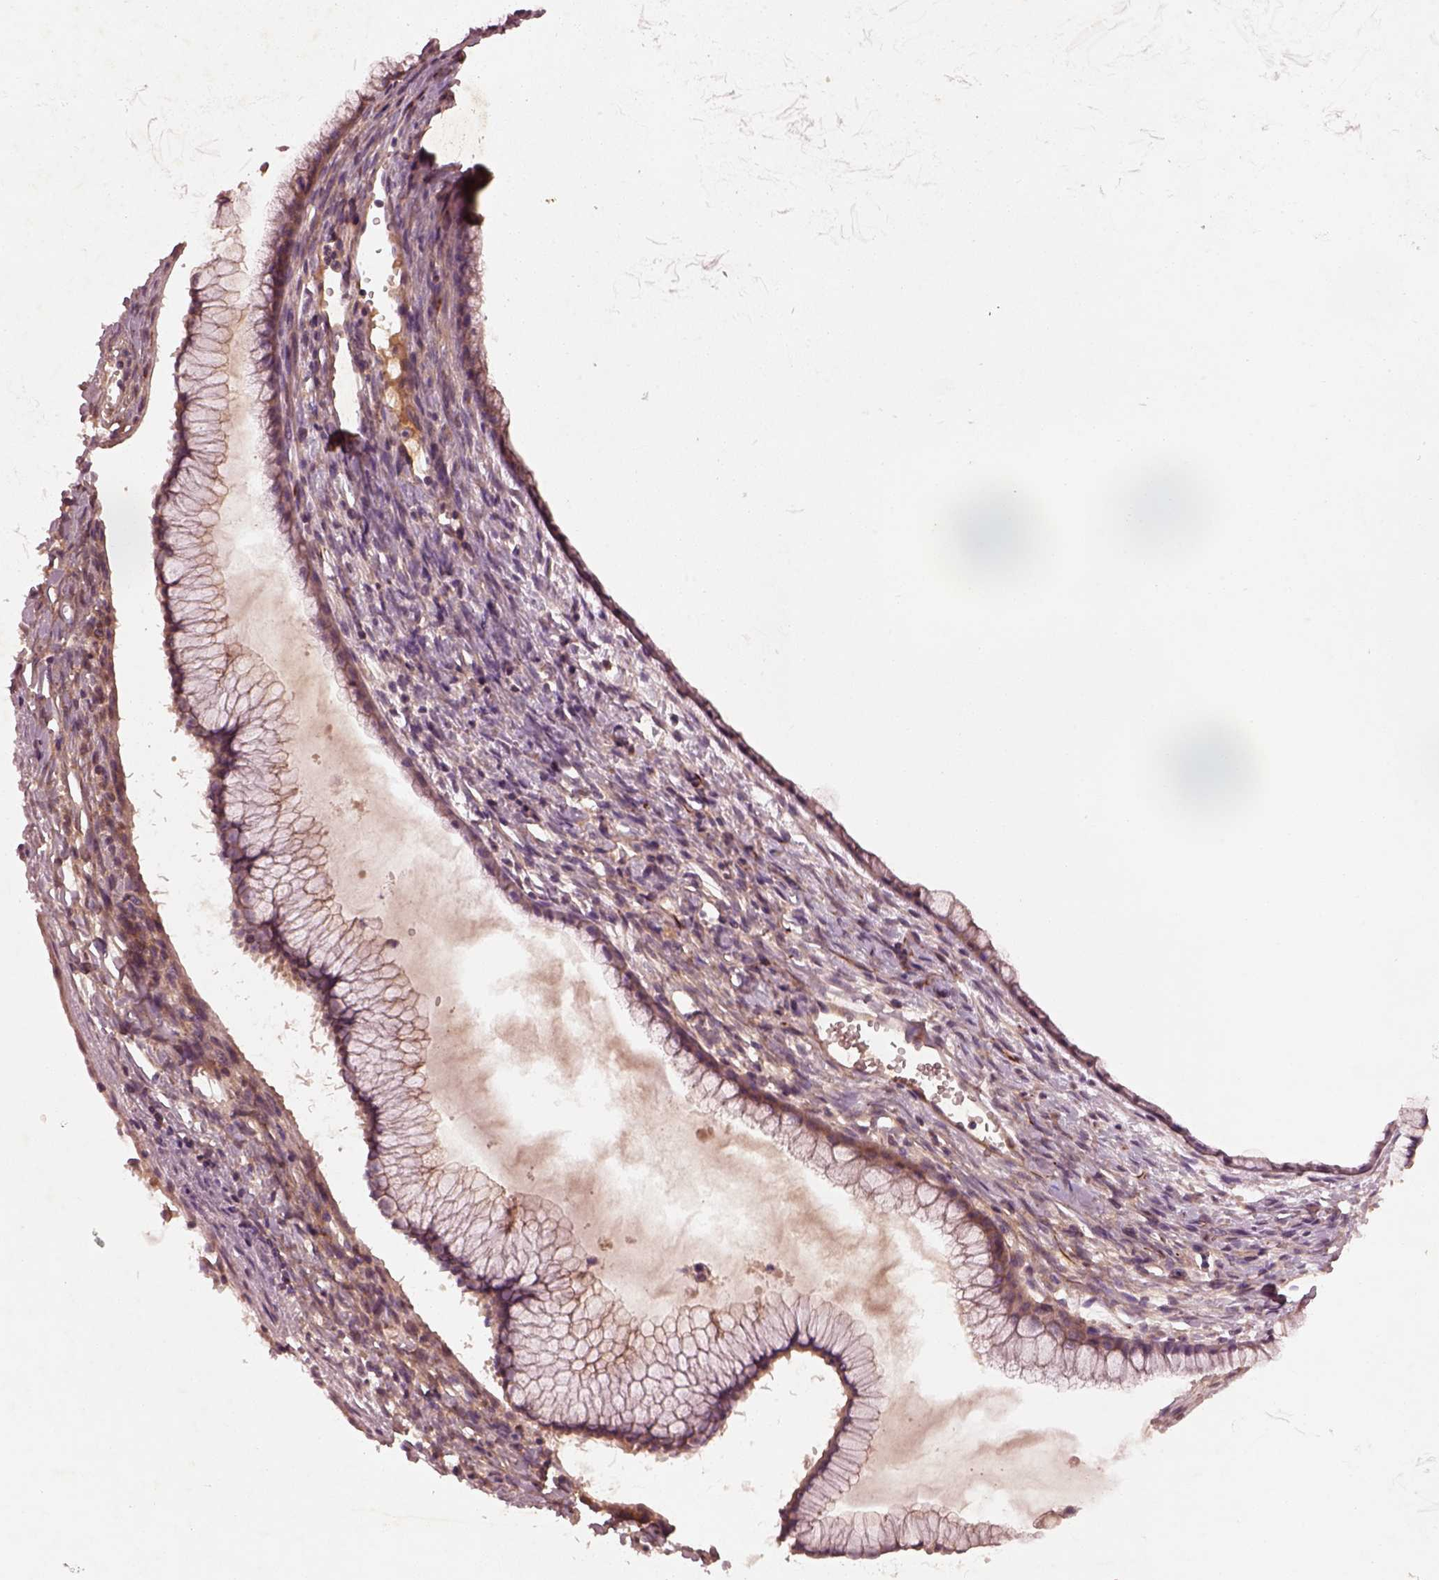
{"staining": {"intensity": "moderate", "quantity": ">75%", "location": "cytoplasmic/membranous"}, "tissue": "ovarian cancer", "cell_type": "Tumor cells", "image_type": "cancer", "snomed": [{"axis": "morphology", "description": "Cystadenocarcinoma, mucinous, NOS"}, {"axis": "topography", "description": "Ovary"}], "caption": "Tumor cells display moderate cytoplasmic/membranous positivity in about >75% of cells in mucinous cystadenocarcinoma (ovarian).", "gene": "FAM234A", "patient": {"sex": "female", "age": 41}}